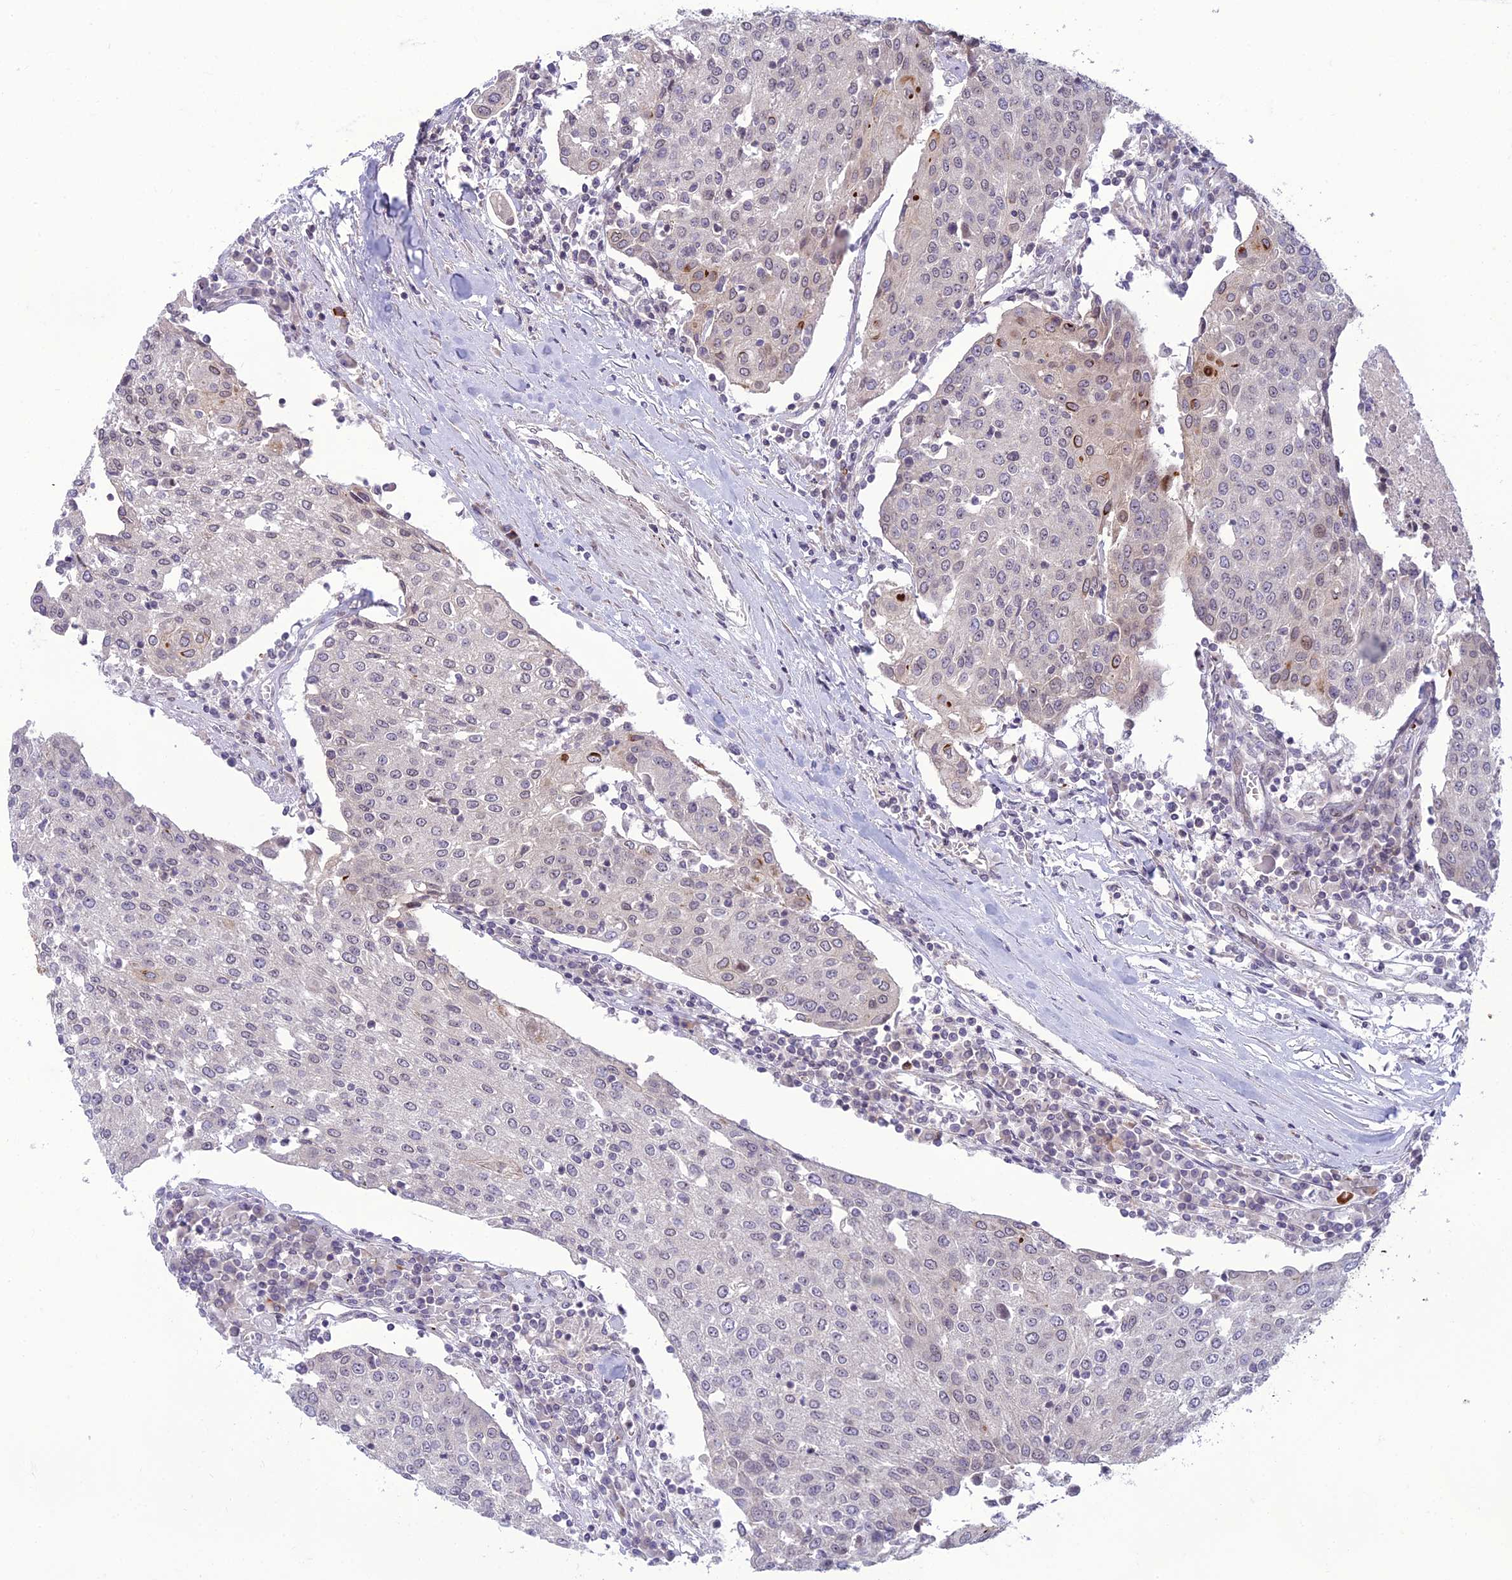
{"staining": {"intensity": "strong", "quantity": "<25%", "location": "cytoplasmic/membranous"}, "tissue": "urothelial cancer", "cell_type": "Tumor cells", "image_type": "cancer", "snomed": [{"axis": "morphology", "description": "Urothelial carcinoma, High grade"}, {"axis": "topography", "description": "Urinary bladder"}], "caption": "This histopathology image exhibits IHC staining of high-grade urothelial carcinoma, with medium strong cytoplasmic/membranous positivity in approximately <25% of tumor cells.", "gene": "DTX2", "patient": {"sex": "female", "age": 85}}